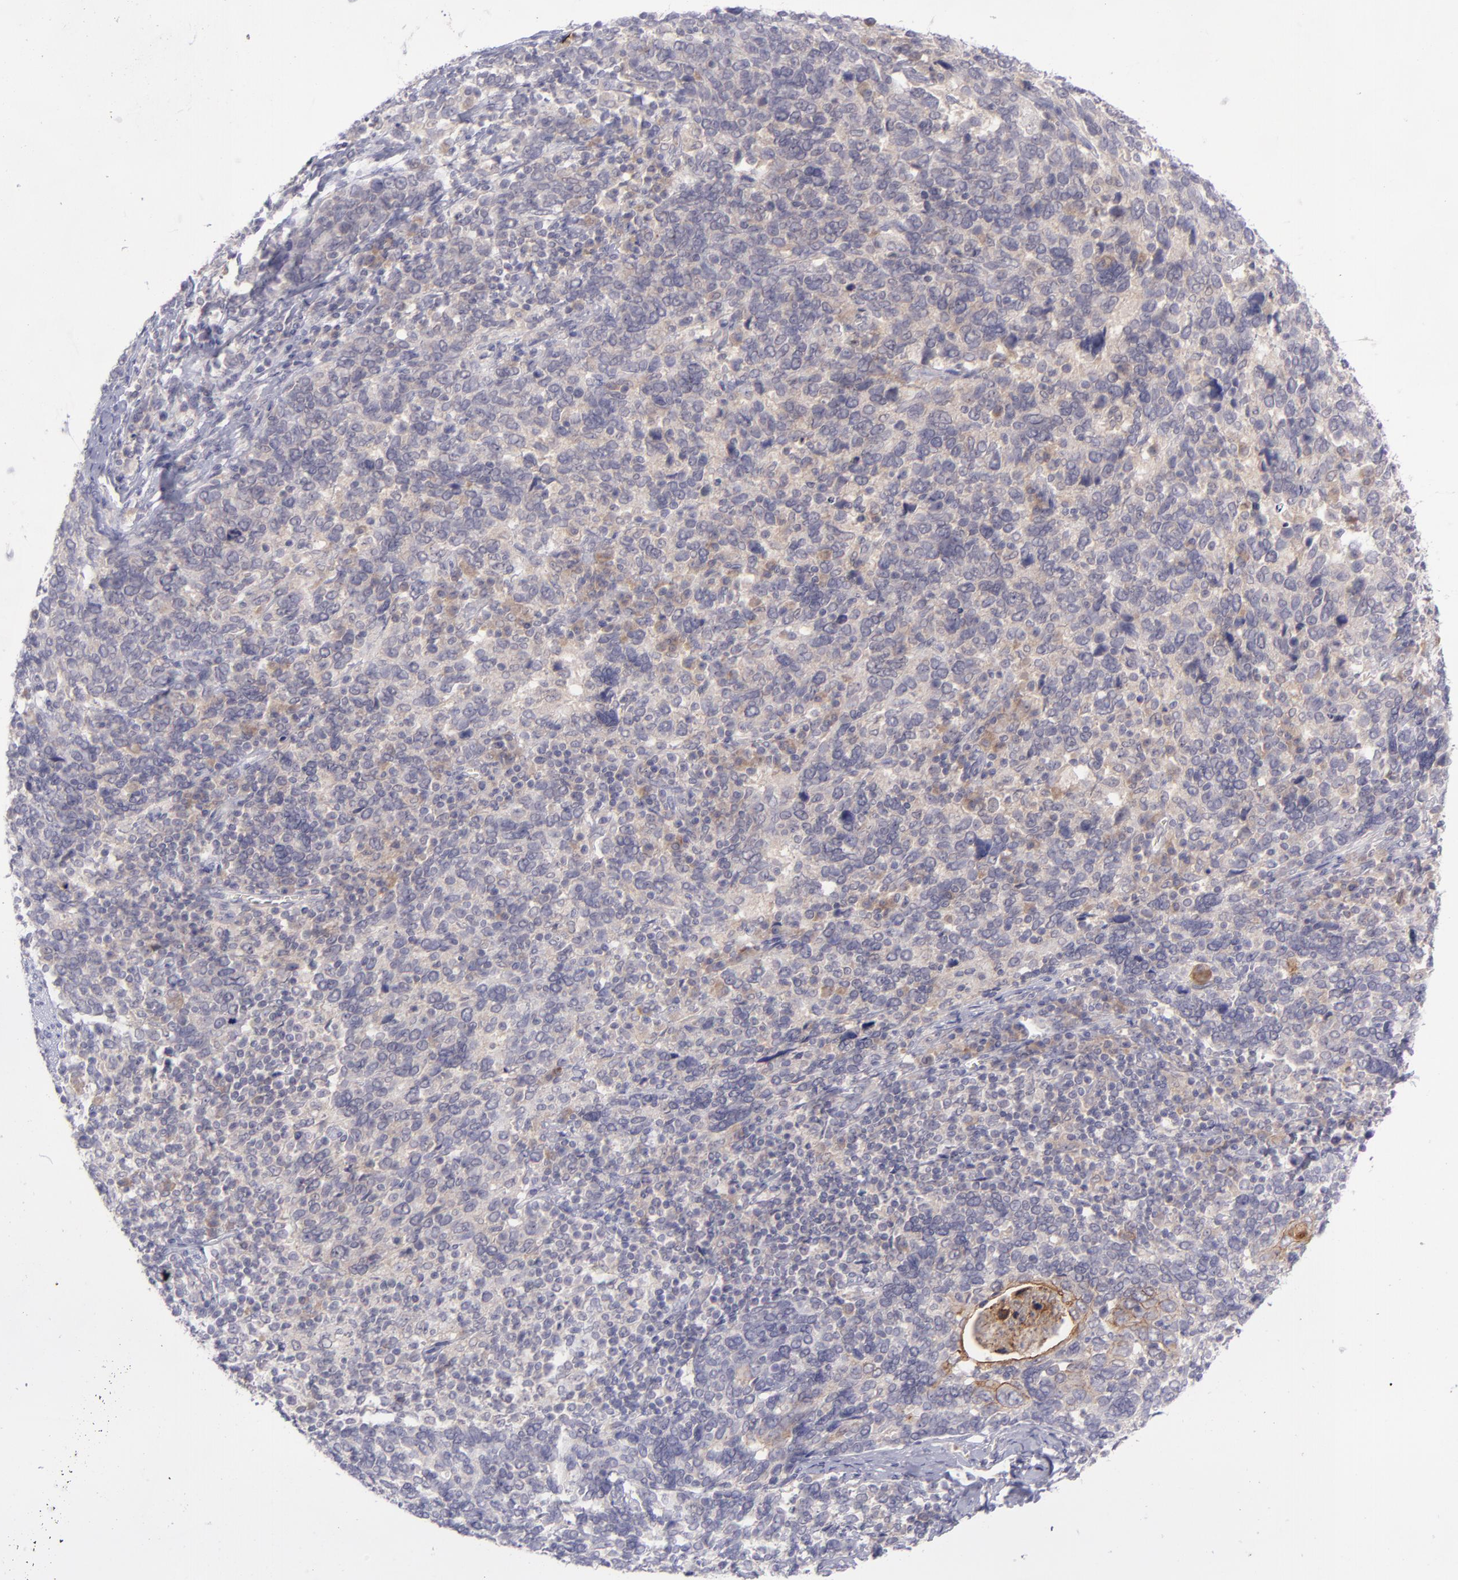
{"staining": {"intensity": "weak", "quantity": "<25%", "location": "cytoplasmic/membranous"}, "tissue": "cervical cancer", "cell_type": "Tumor cells", "image_type": "cancer", "snomed": [{"axis": "morphology", "description": "Squamous cell carcinoma, NOS"}, {"axis": "topography", "description": "Cervix"}], "caption": "Immunohistochemistry micrograph of cervical cancer (squamous cell carcinoma) stained for a protein (brown), which exhibits no expression in tumor cells.", "gene": "EVPL", "patient": {"sex": "female", "age": 41}}